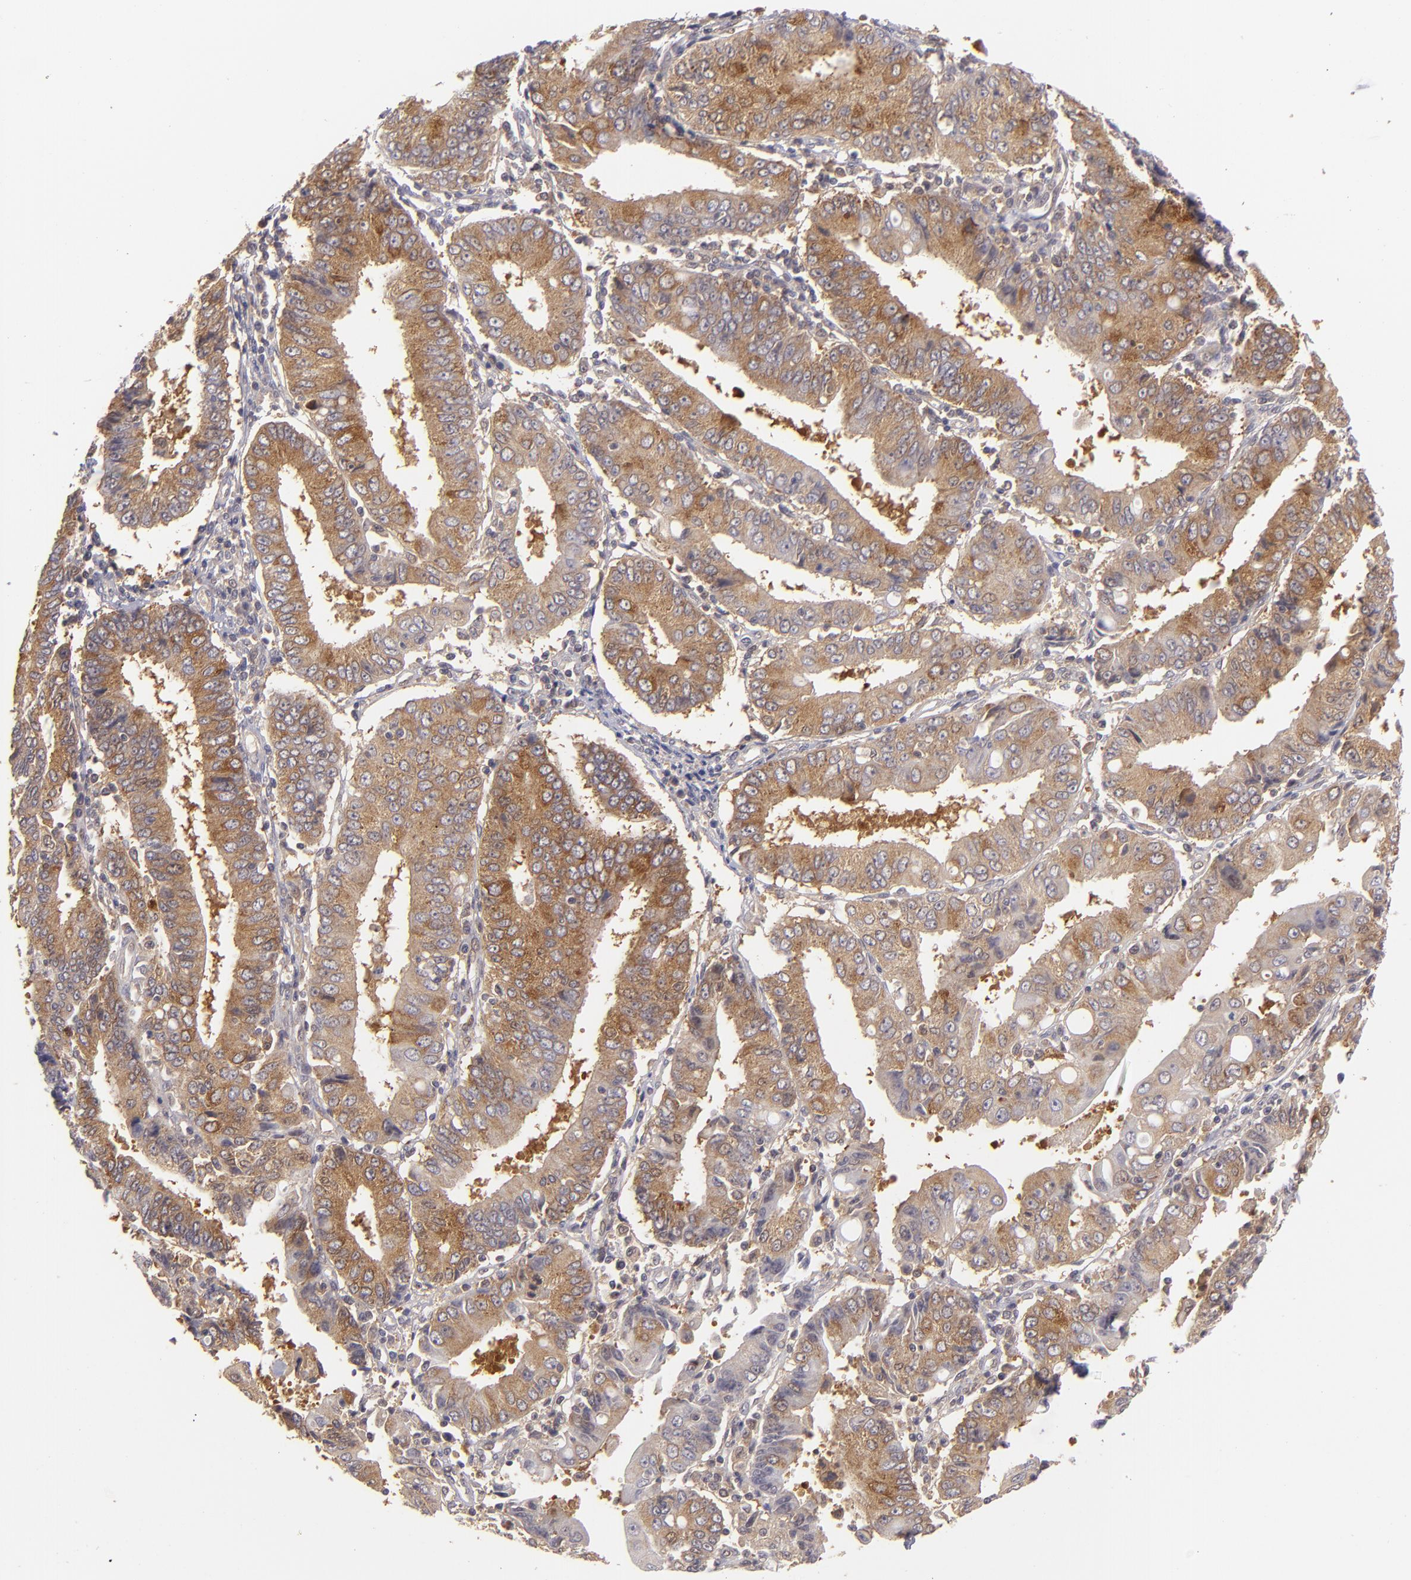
{"staining": {"intensity": "strong", "quantity": ">75%", "location": "cytoplasmic/membranous"}, "tissue": "endometrial cancer", "cell_type": "Tumor cells", "image_type": "cancer", "snomed": [{"axis": "morphology", "description": "Adenocarcinoma, NOS"}, {"axis": "topography", "description": "Endometrium"}], "caption": "The micrograph reveals immunohistochemical staining of adenocarcinoma (endometrial). There is strong cytoplasmic/membranous staining is identified in about >75% of tumor cells.", "gene": "PTPN13", "patient": {"sex": "female", "age": 75}}